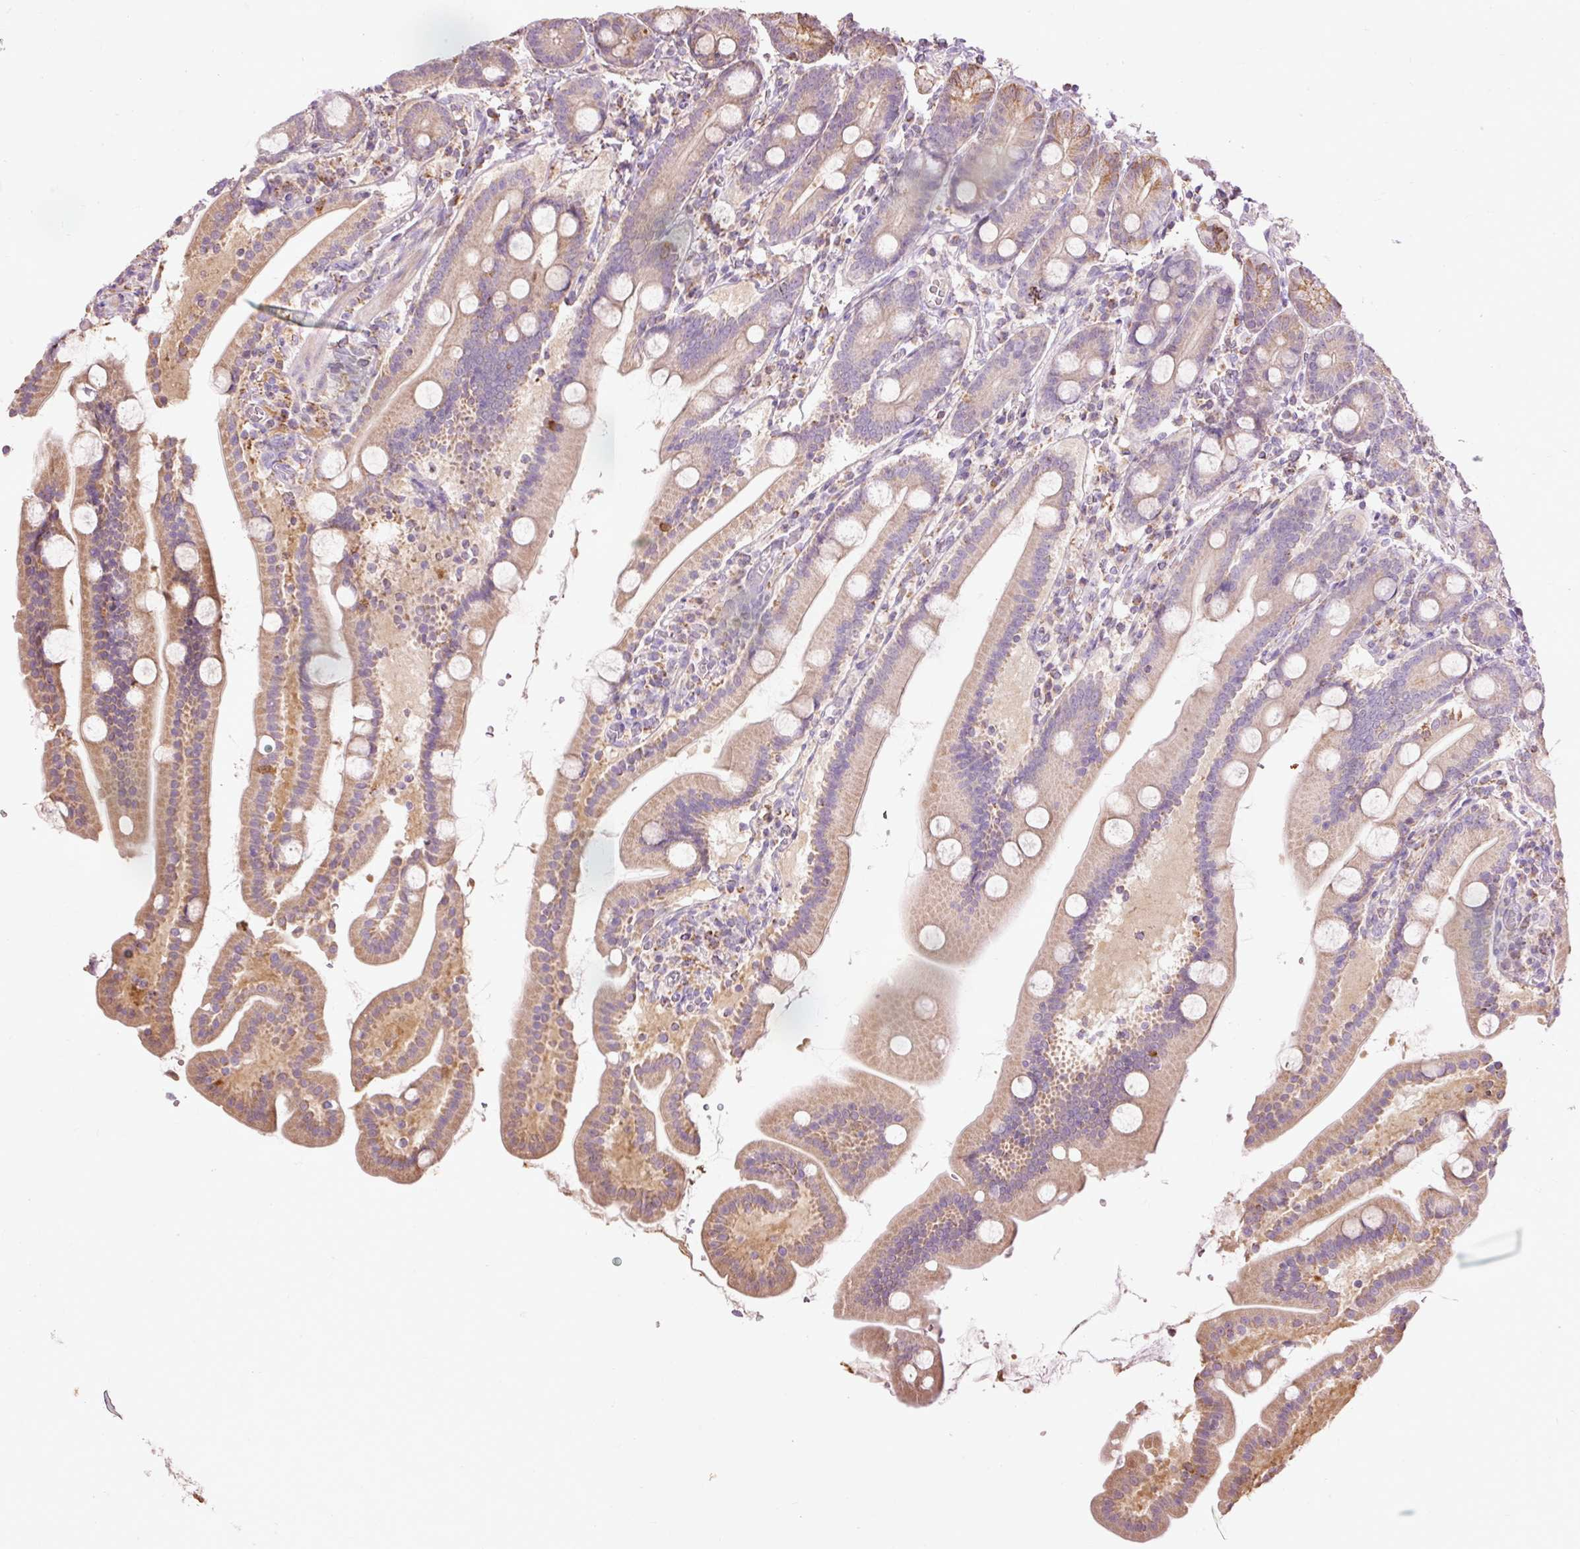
{"staining": {"intensity": "moderate", "quantity": "25%-75%", "location": "cytoplasmic/membranous"}, "tissue": "duodenum", "cell_type": "Glandular cells", "image_type": "normal", "snomed": [{"axis": "morphology", "description": "Normal tissue, NOS"}, {"axis": "topography", "description": "Duodenum"}], "caption": "A high-resolution photomicrograph shows immunohistochemistry staining of benign duodenum, which exhibits moderate cytoplasmic/membranous positivity in approximately 25%-75% of glandular cells. The staining is performed using DAB brown chromogen to label protein expression. The nuclei are counter-stained blue using hematoxylin.", "gene": "PRDX5", "patient": {"sex": "male", "age": 55}}